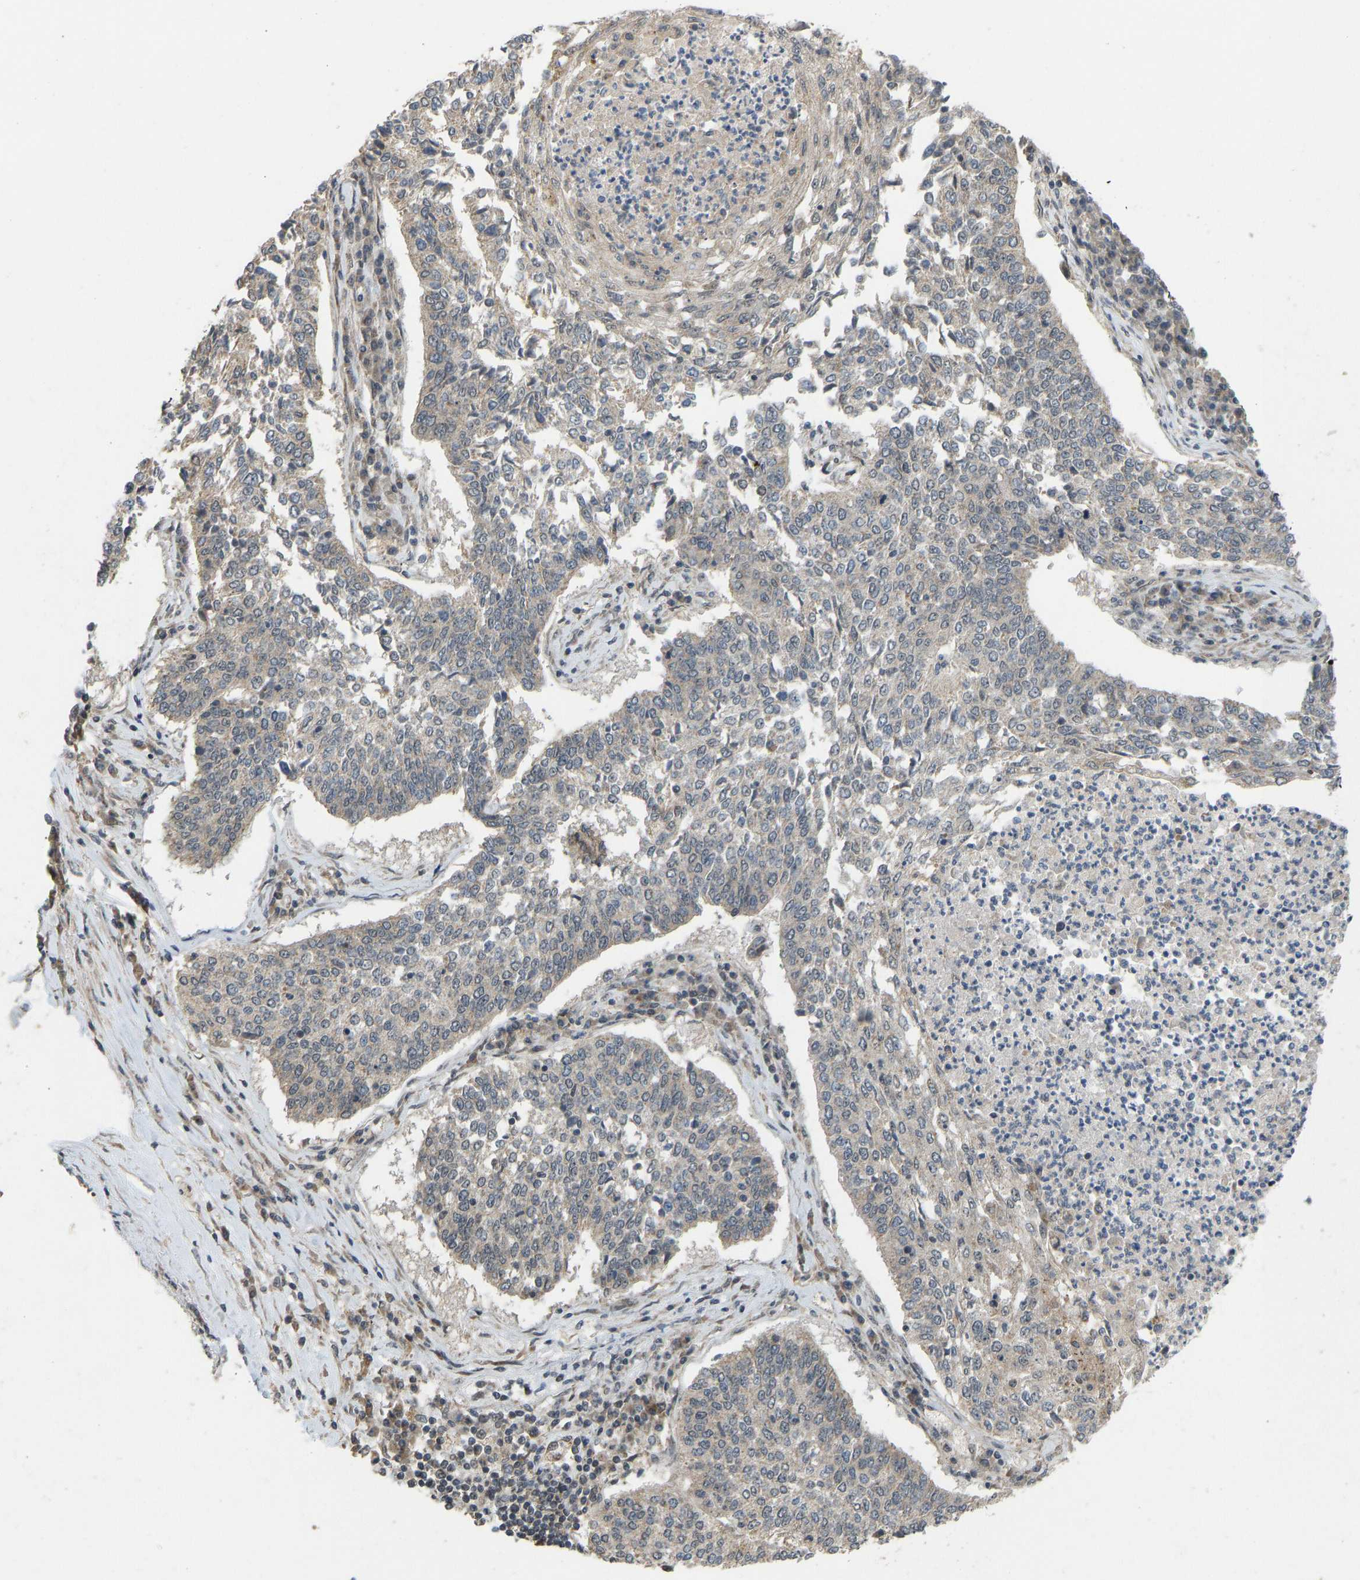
{"staining": {"intensity": "negative", "quantity": "none", "location": "none"}, "tissue": "lung cancer", "cell_type": "Tumor cells", "image_type": "cancer", "snomed": [{"axis": "morphology", "description": "Normal tissue, NOS"}, {"axis": "morphology", "description": "Squamous cell carcinoma, NOS"}, {"axis": "topography", "description": "Cartilage tissue"}, {"axis": "topography", "description": "Bronchus"}, {"axis": "topography", "description": "Lung"}], "caption": "This is an immunohistochemistry (IHC) photomicrograph of human lung squamous cell carcinoma. There is no staining in tumor cells.", "gene": "ACADS", "patient": {"sex": "female", "age": 49}}